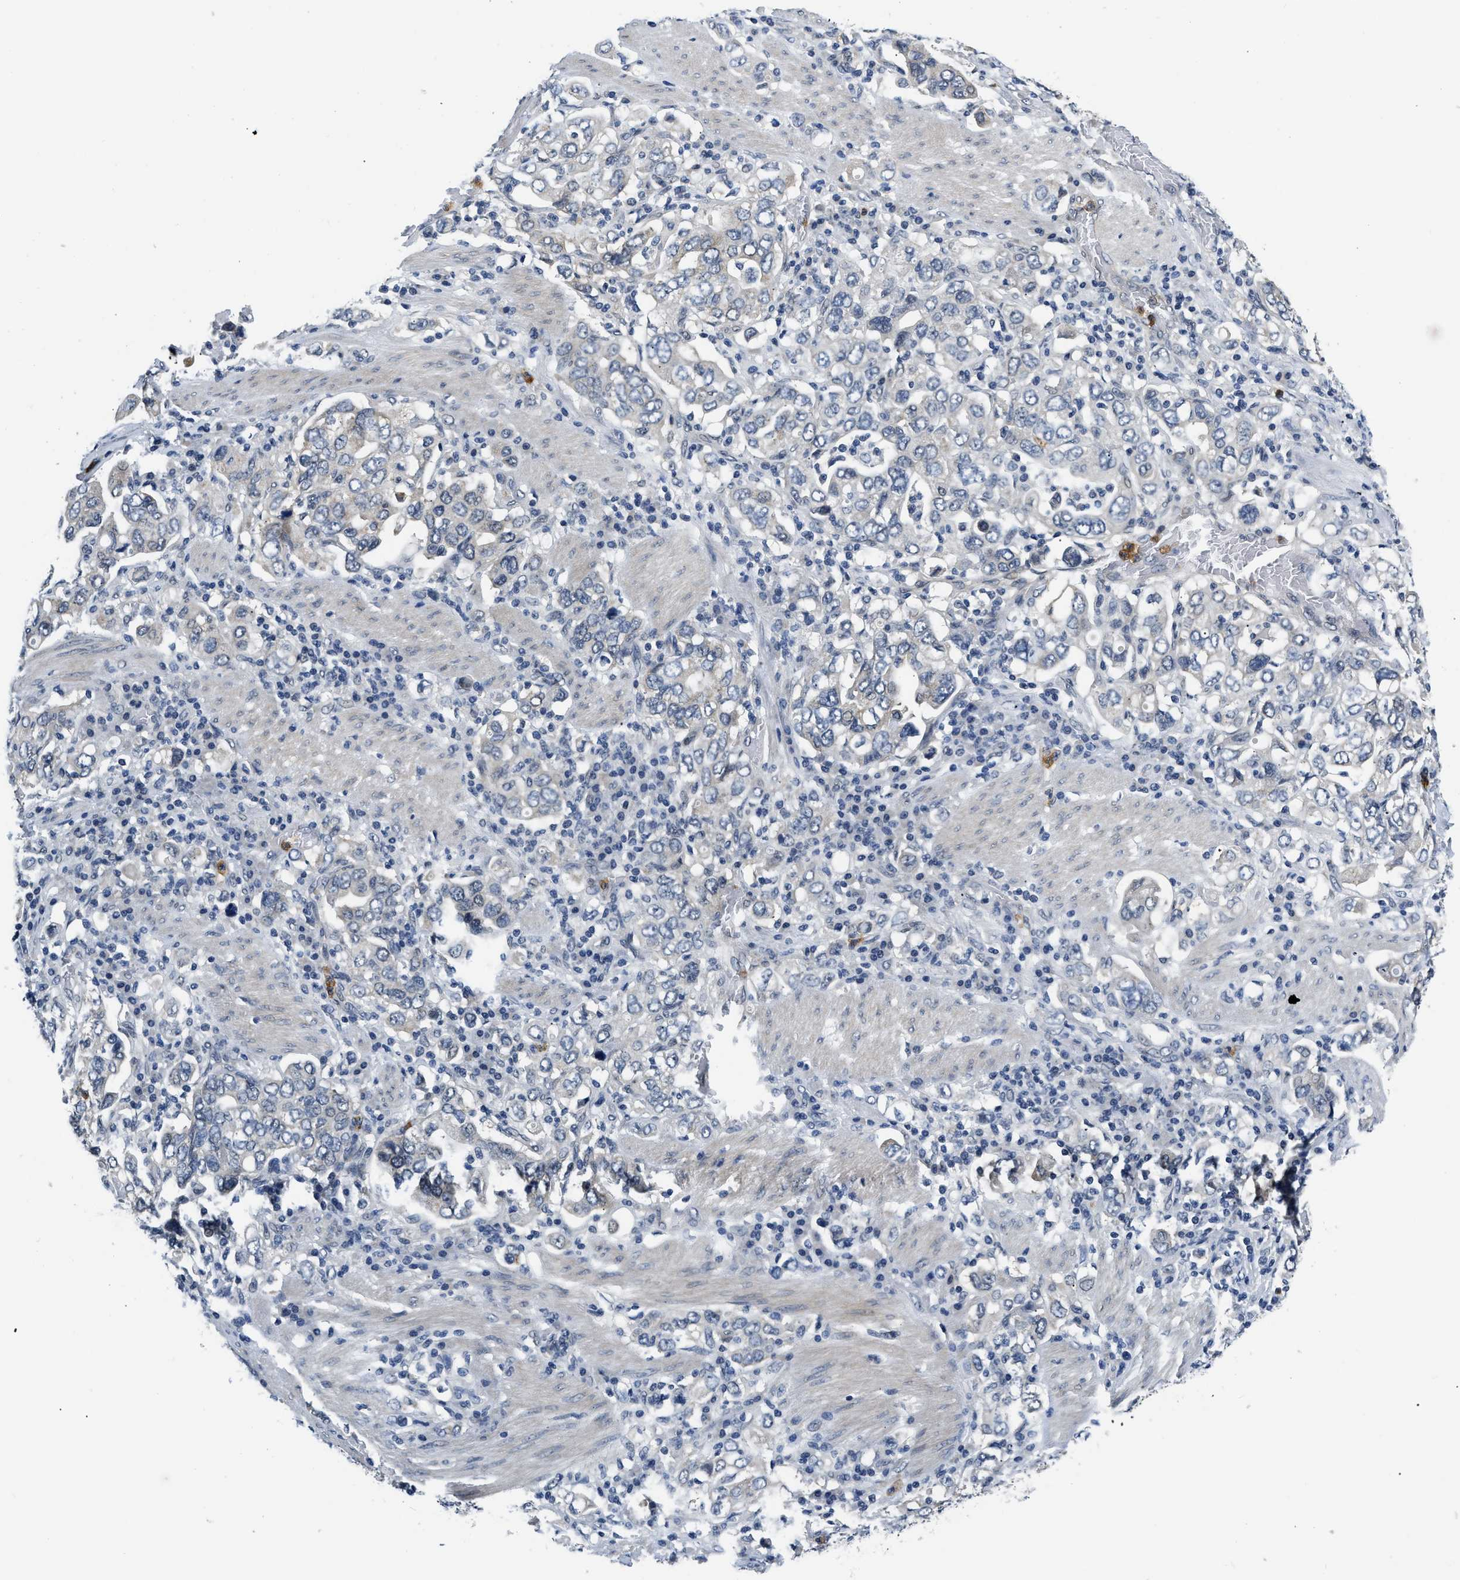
{"staining": {"intensity": "weak", "quantity": "<25%", "location": "cytoplasmic/membranous"}, "tissue": "stomach cancer", "cell_type": "Tumor cells", "image_type": "cancer", "snomed": [{"axis": "morphology", "description": "Adenocarcinoma, NOS"}, {"axis": "topography", "description": "Stomach, upper"}], "caption": "The micrograph demonstrates no significant staining in tumor cells of stomach cancer (adenocarcinoma). (DAB (3,3'-diaminobenzidine) IHC visualized using brightfield microscopy, high magnification).", "gene": "SMAD4", "patient": {"sex": "male", "age": 62}}